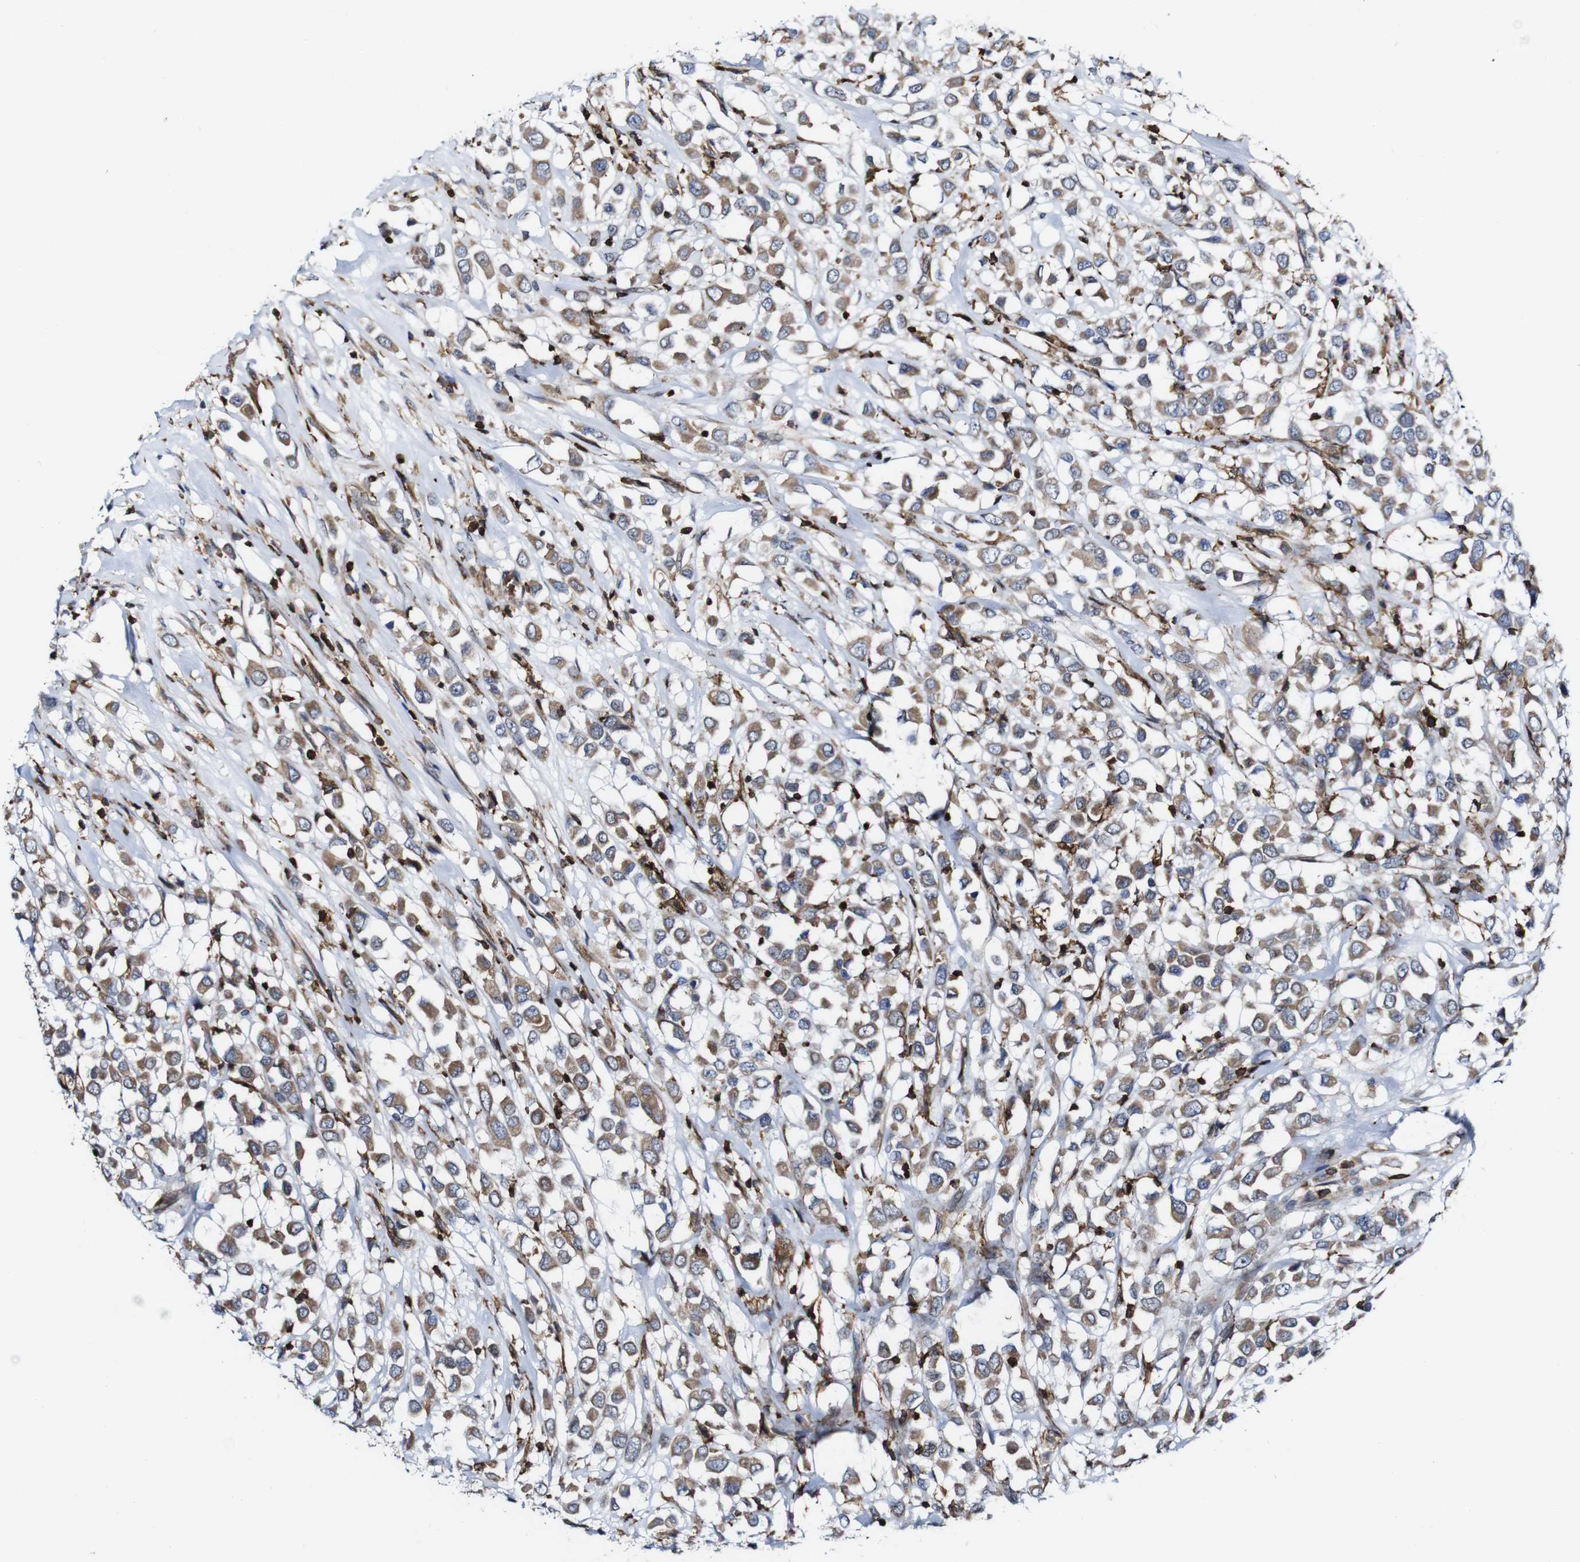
{"staining": {"intensity": "moderate", "quantity": ">75%", "location": "cytoplasmic/membranous"}, "tissue": "breast cancer", "cell_type": "Tumor cells", "image_type": "cancer", "snomed": [{"axis": "morphology", "description": "Duct carcinoma"}, {"axis": "topography", "description": "Breast"}], "caption": "Tumor cells reveal medium levels of moderate cytoplasmic/membranous positivity in approximately >75% of cells in human invasive ductal carcinoma (breast).", "gene": "JAK2", "patient": {"sex": "female", "age": 61}}